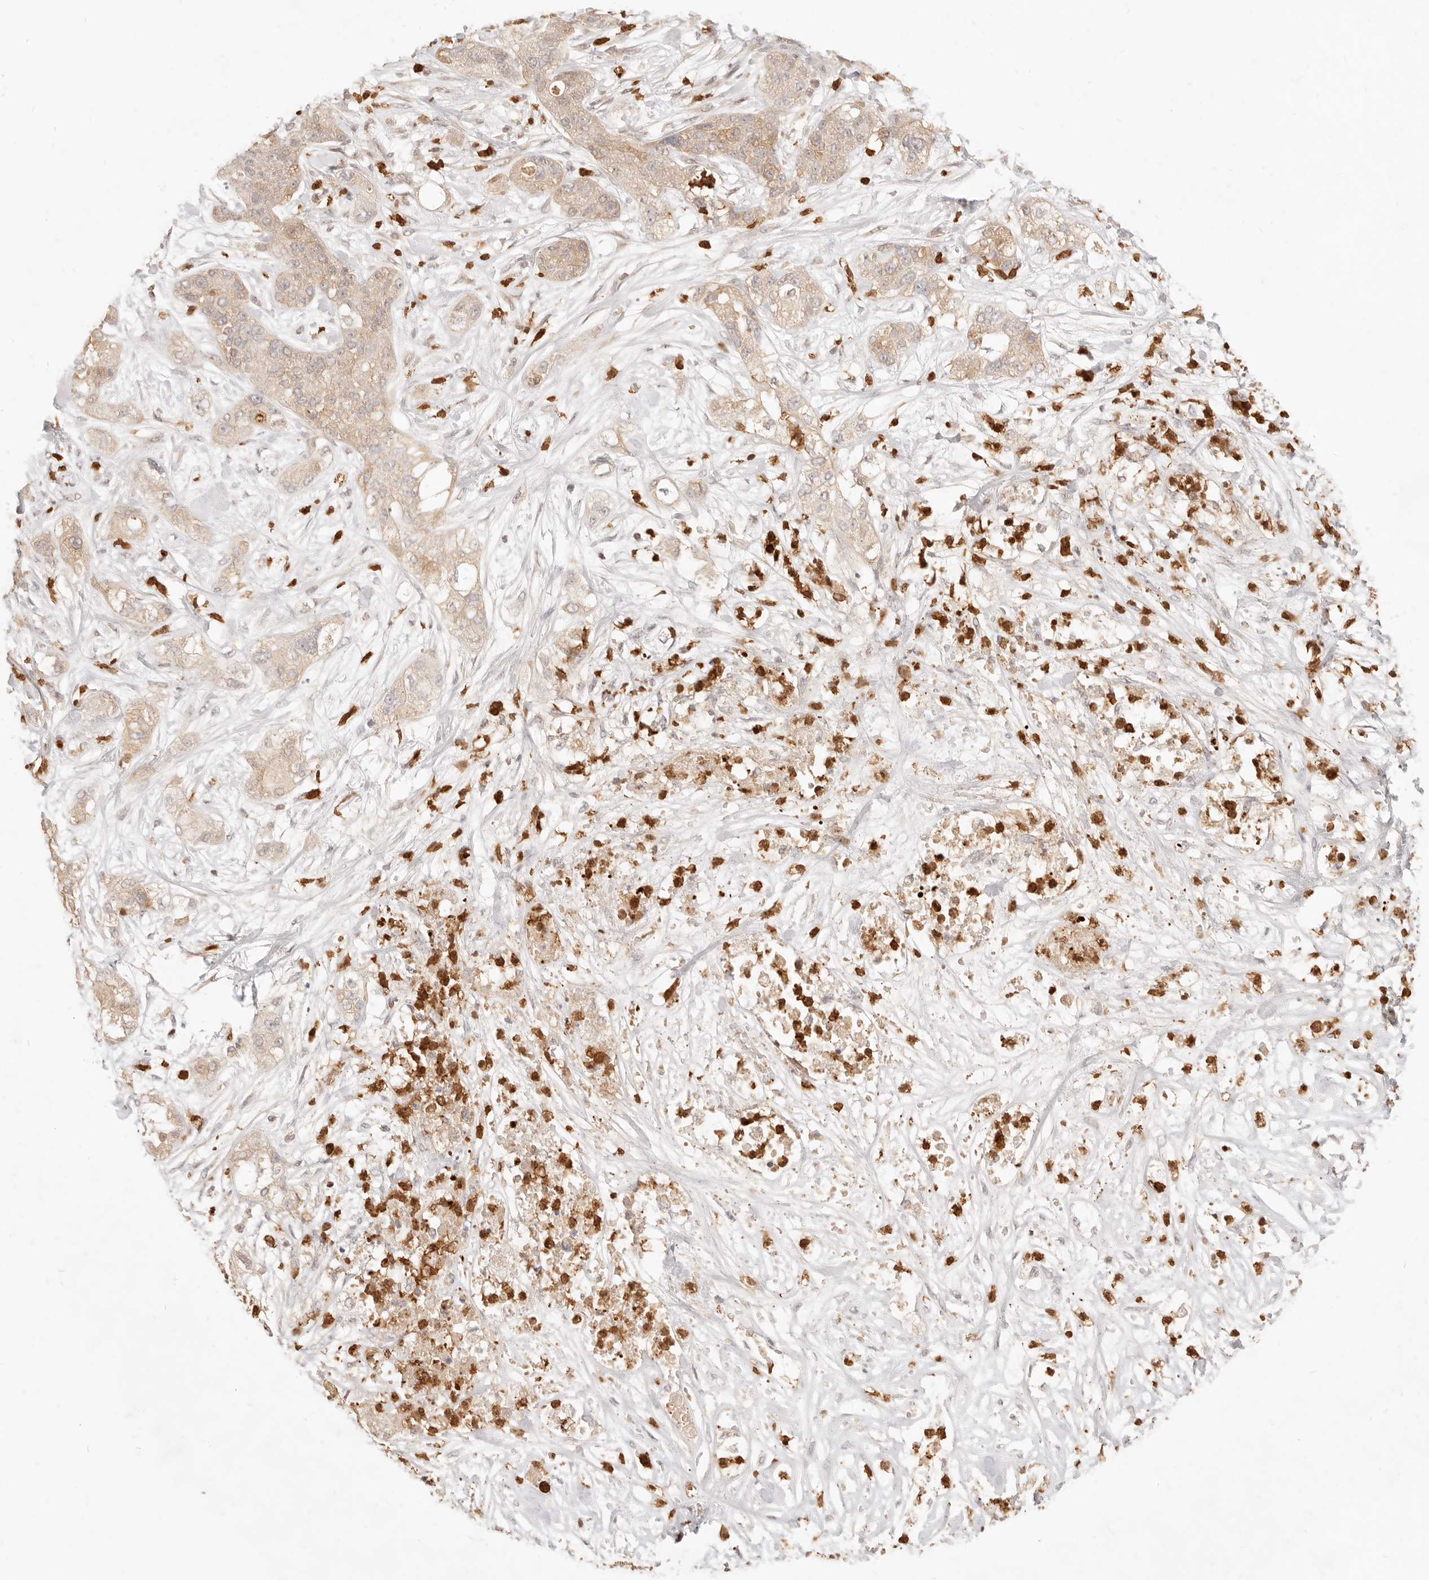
{"staining": {"intensity": "weak", "quantity": ">75%", "location": "cytoplasmic/membranous"}, "tissue": "pancreatic cancer", "cell_type": "Tumor cells", "image_type": "cancer", "snomed": [{"axis": "morphology", "description": "Adenocarcinoma, NOS"}, {"axis": "topography", "description": "Pancreas"}], "caption": "Immunohistochemical staining of pancreatic cancer (adenocarcinoma) exhibits weak cytoplasmic/membranous protein expression in approximately >75% of tumor cells.", "gene": "TMTC2", "patient": {"sex": "female", "age": 78}}